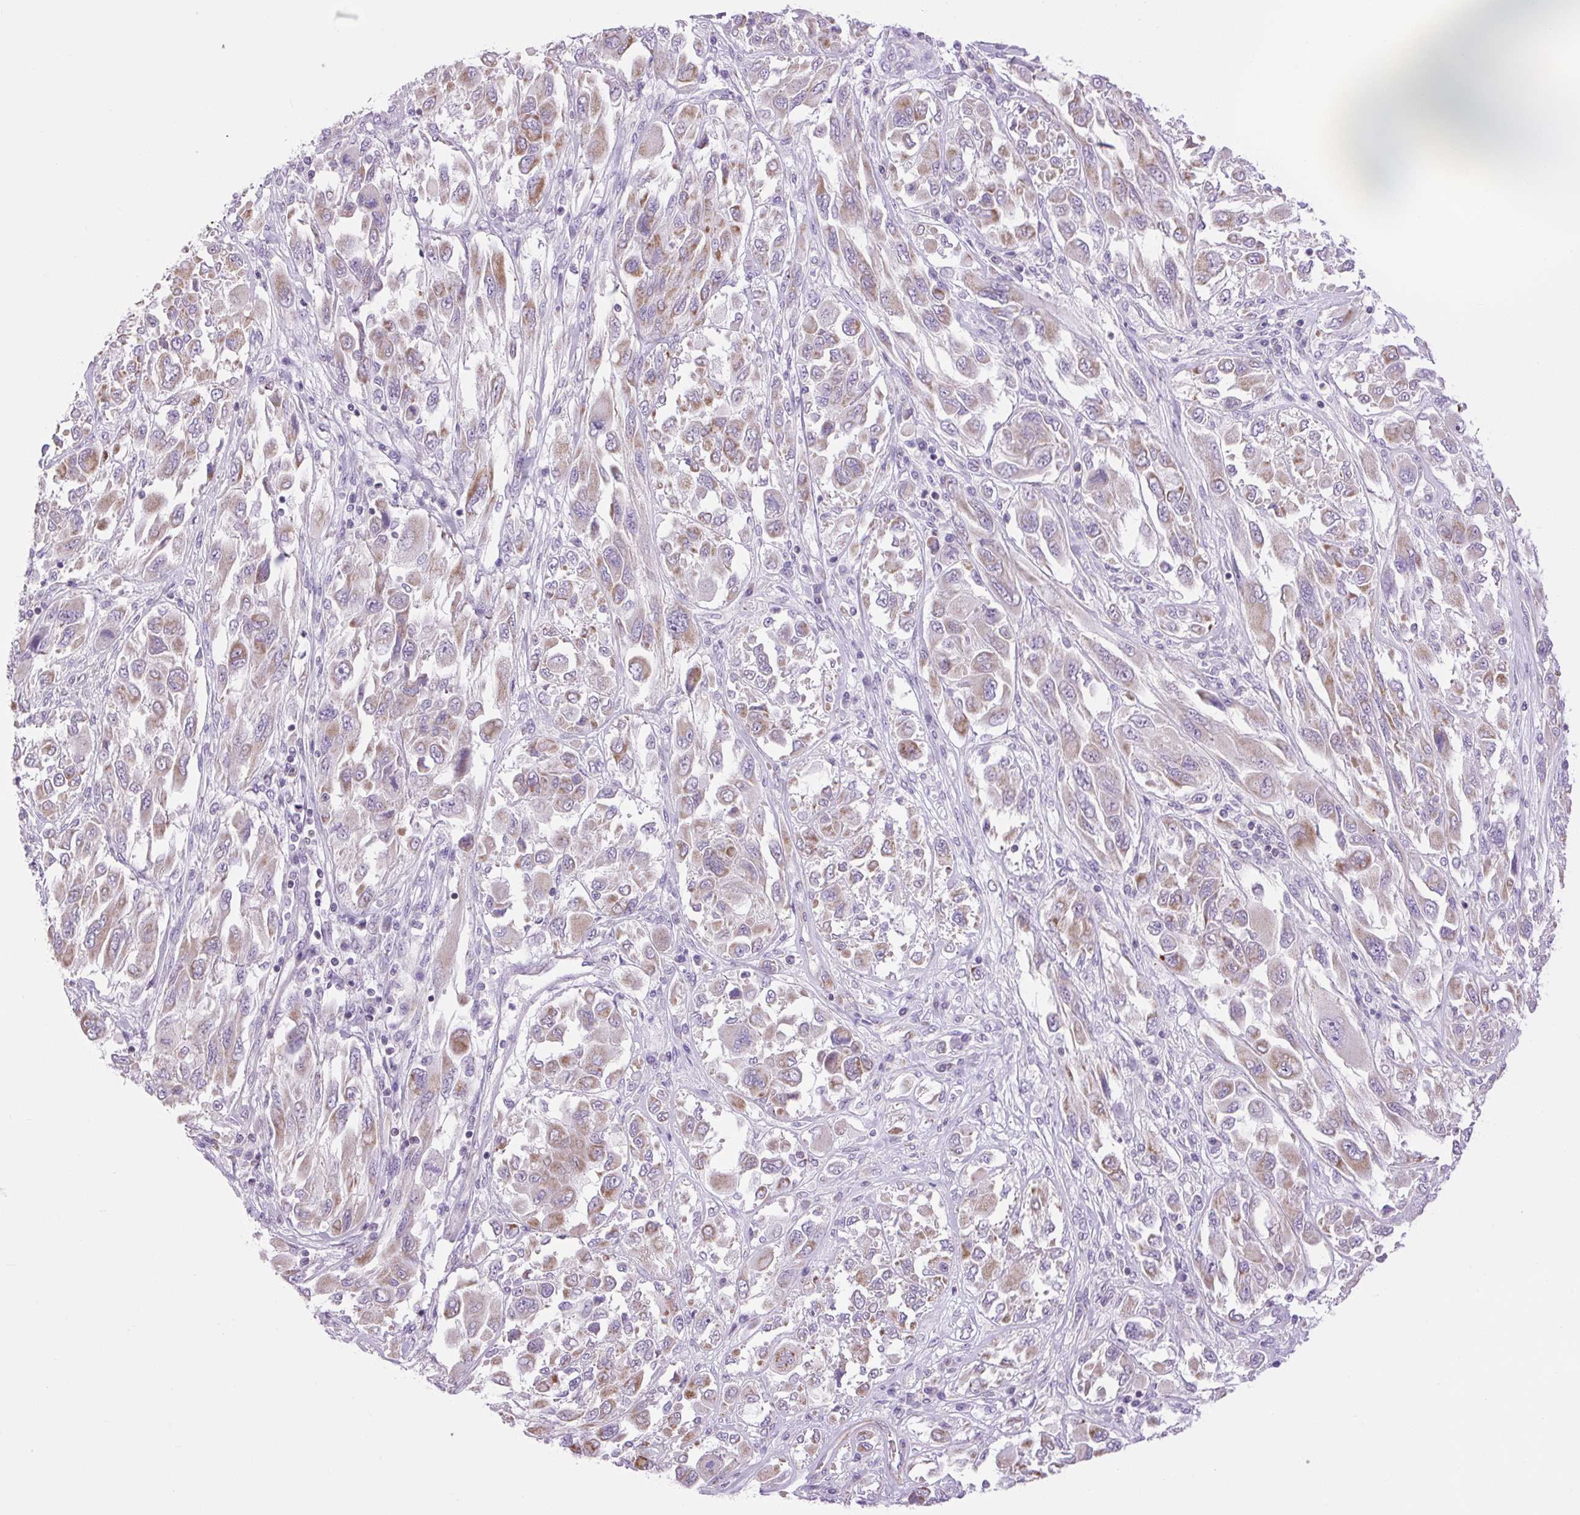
{"staining": {"intensity": "weak", "quantity": ">75%", "location": "cytoplasmic/membranous"}, "tissue": "melanoma", "cell_type": "Tumor cells", "image_type": "cancer", "snomed": [{"axis": "morphology", "description": "Malignant melanoma, NOS"}, {"axis": "topography", "description": "Skin"}], "caption": "This is a micrograph of immunohistochemistry (IHC) staining of malignant melanoma, which shows weak positivity in the cytoplasmic/membranous of tumor cells.", "gene": "RNASE10", "patient": {"sex": "female", "age": 91}}